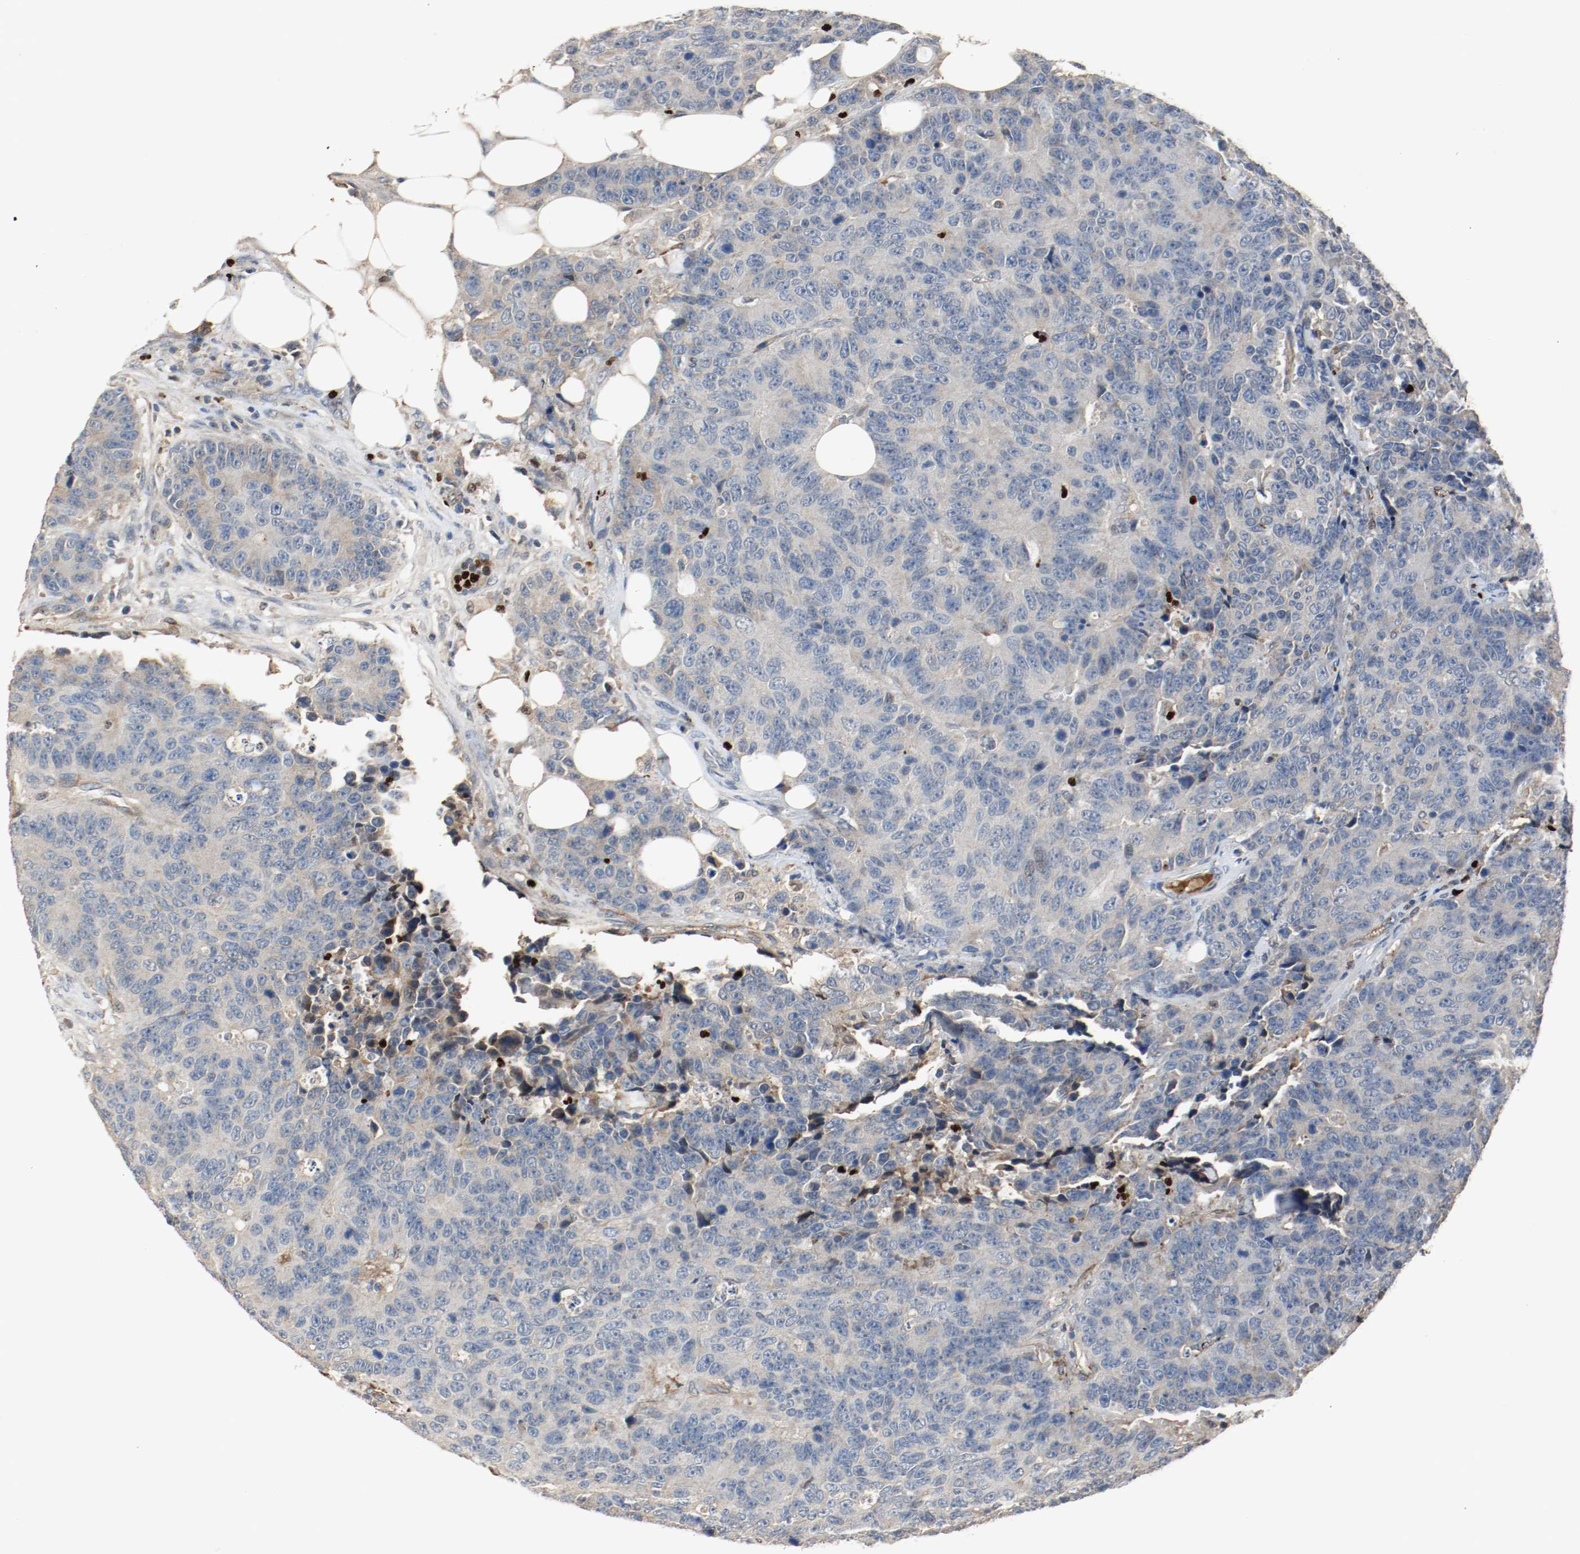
{"staining": {"intensity": "negative", "quantity": "none", "location": "none"}, "tissue": "colorectal cancer", "cell_type": "Tumor cells", "image_type": "cancer", "snomed": [{"axis": "morphology", "description": "Adenocarcinoma, NOS"}, {"axis": "topography", "description": "Colon"}], "caption": "Tumor cells are negative for protein expression in human colorectal cancer (adenocarcinoma).", "gene": "BLK", "patient": {"sex": "female", "age": 86}}